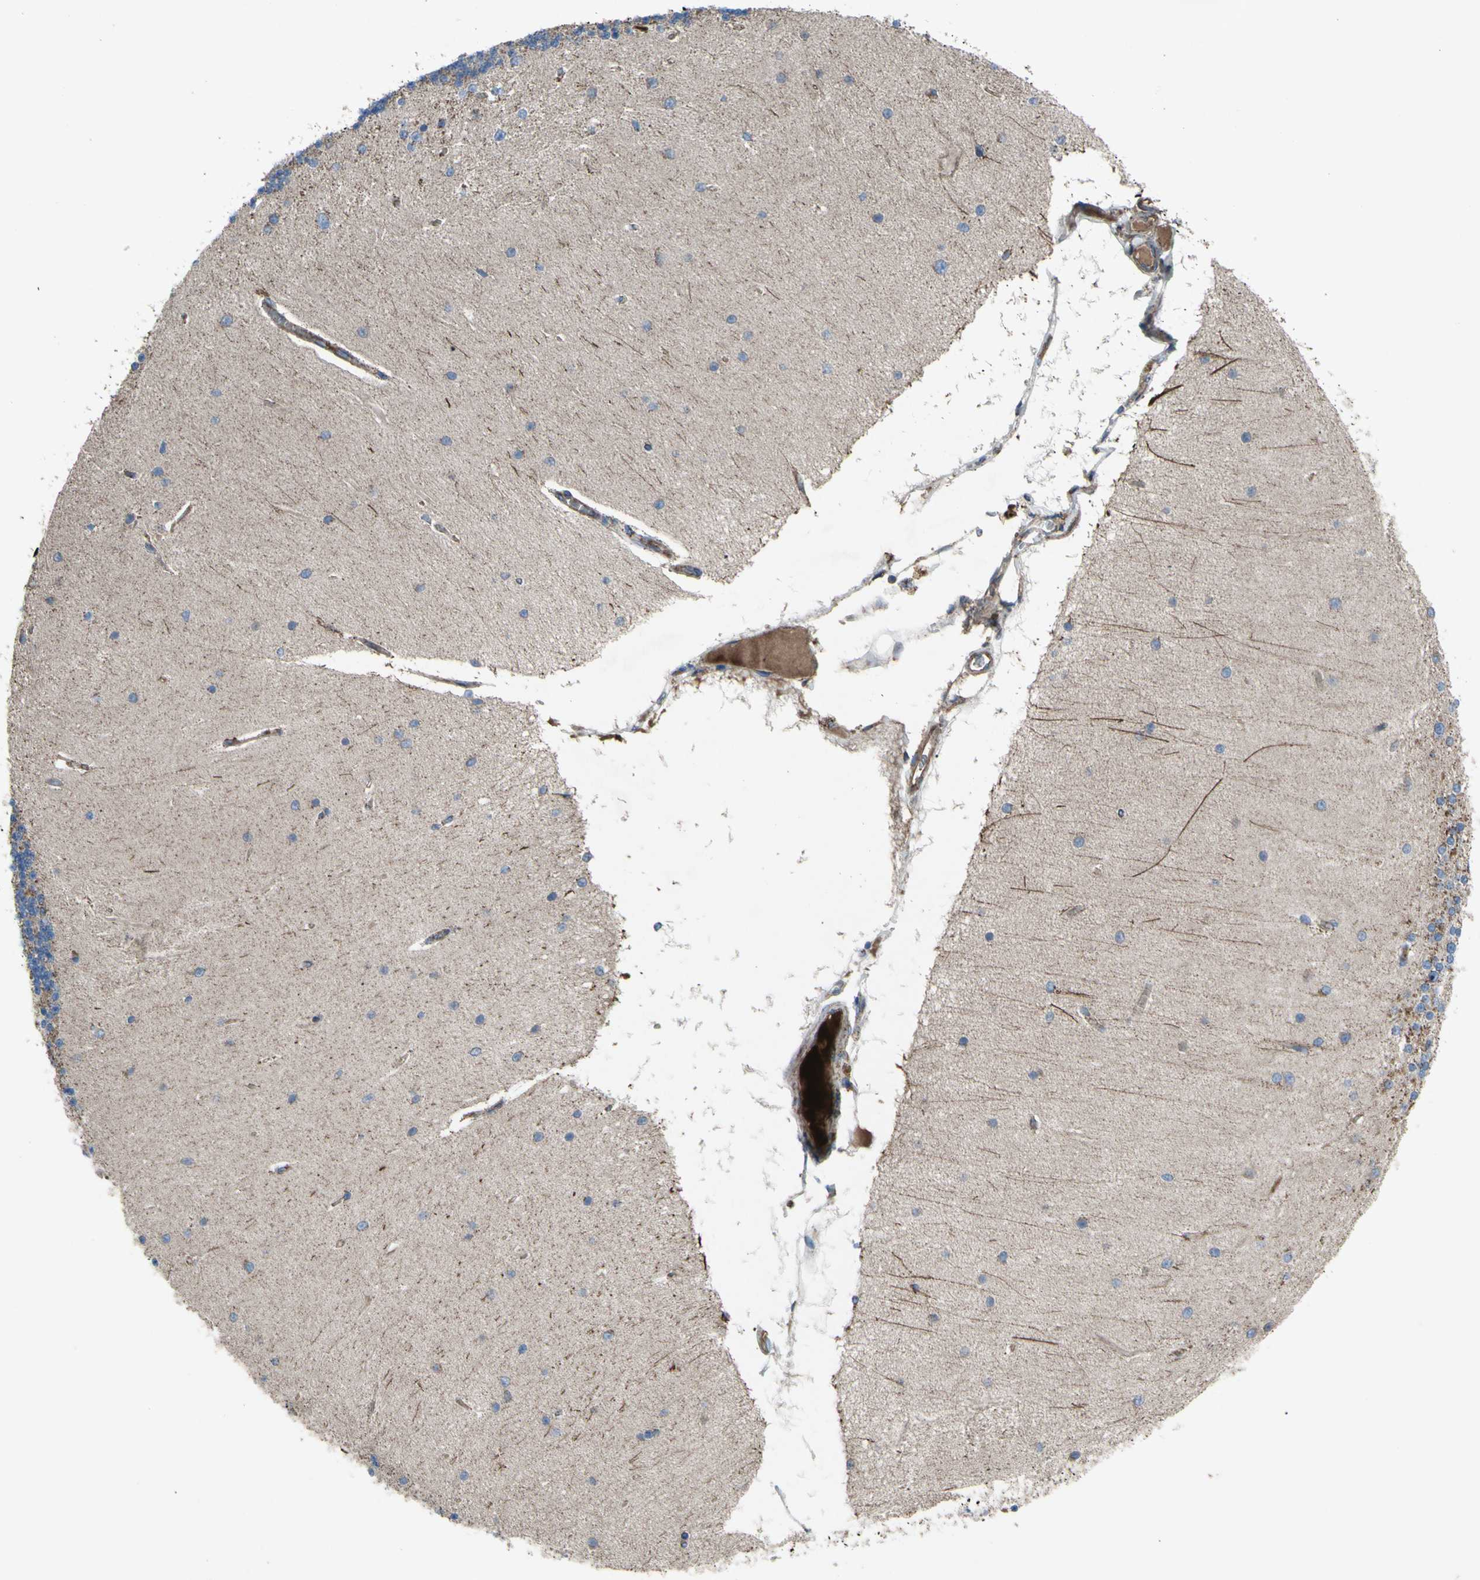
{"staining": {"intensity": "weak", "quantity": ">75%", "location": "cytoplasmic/membranous"}, "tissue": "cerebellum", "cell_type": "Cells in granular layer", "image_type": "normal", "snomed": [{"axis": "morphology", "description": "Normal tissue, NOS"}, {"axis": "topography", "description": "Cerebellum"}], "caption": "Weak cytoplasmic/membranous protein positivity is identified in approximately >75% of cells in granular layer in cerebellum. (IHC, brightfield microscopy, high magnification).", "gene": "EMC7", "patient": {"sex": "female", "age": 54}}